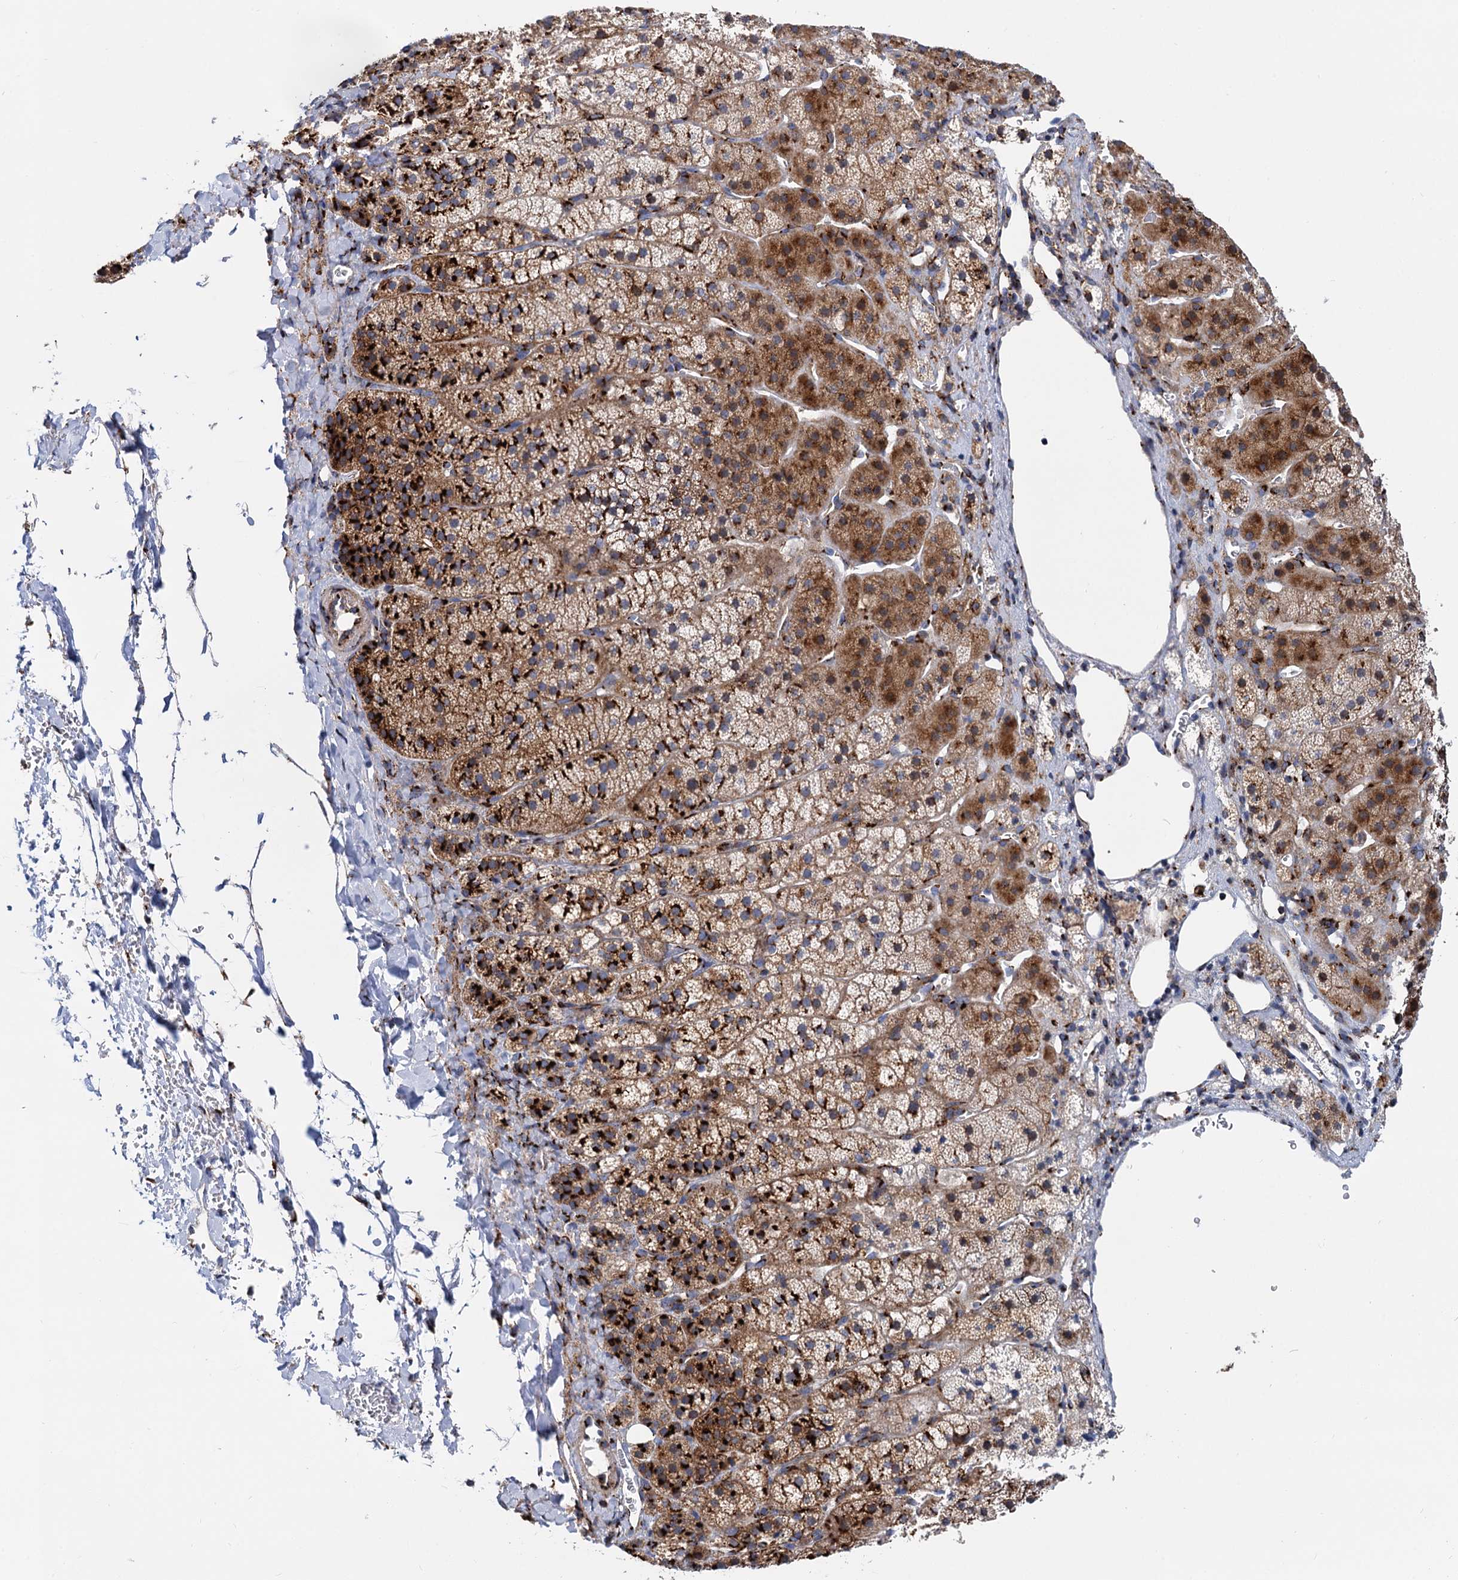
{"staining": {"intensity": "strong", "quantity": ">75%", "location": "cytoplasmic/membranous"}, "tissue": "adrenal gland", "cell_type": "Glandular cells", "image_type": "normal", "snomed": [{"axis": "morphology", "description": "Normal tissue, NOS"}, {"axis": "topography", "description": "Adrenal gland"}], "caption": "Adrenal gland stained for a protein reveals strong cytoplasmic/membranous positivity in glandular cells. (DAB (3,3'-diaminobenzidine) IHC, brown staining for protein, blue staining for nuclei).", "gene": "SUPT20H", "patient": {"sex": "female", "age": 44}}